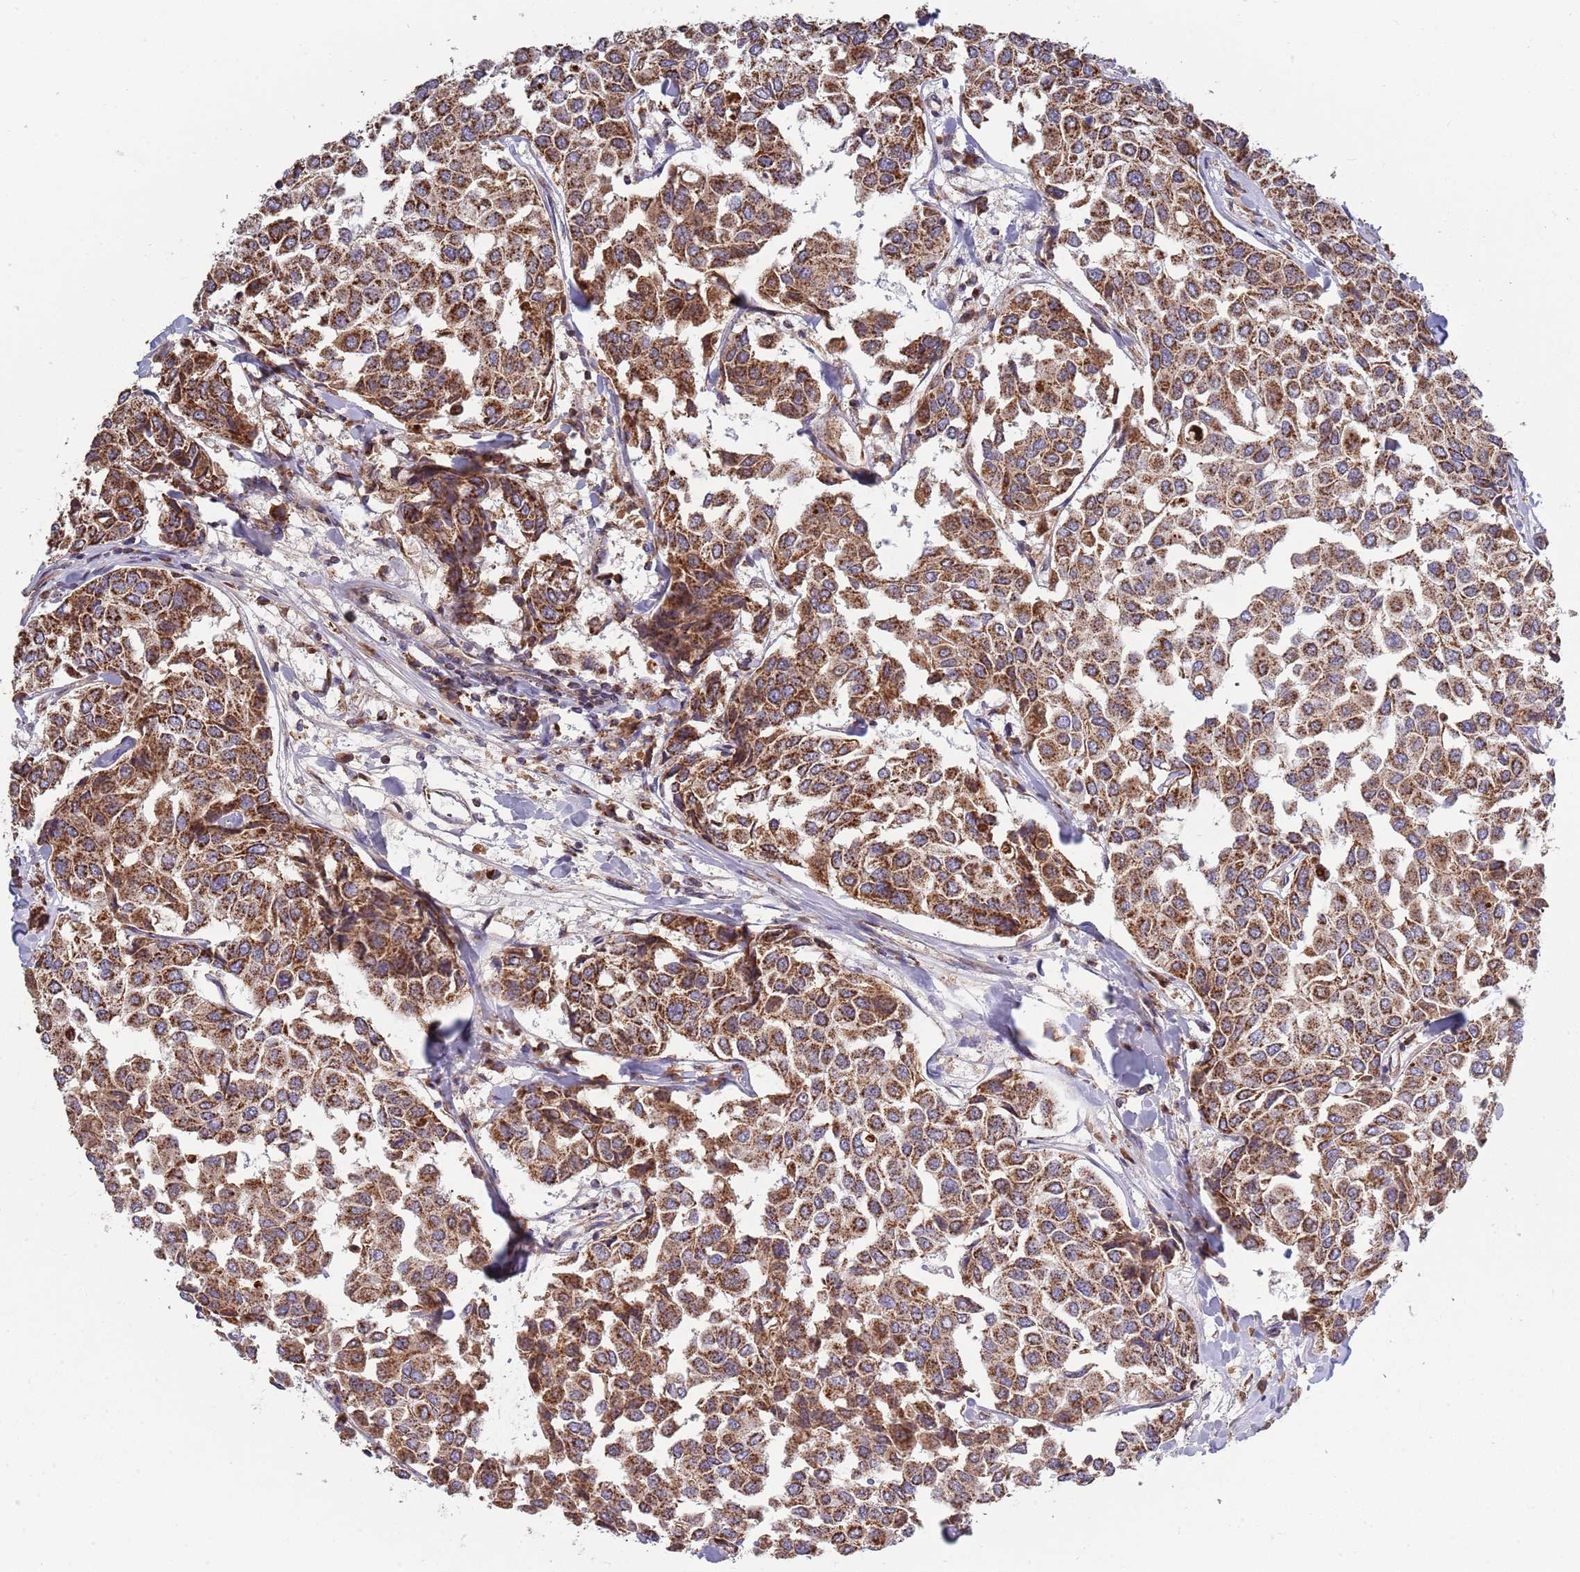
{"staining": {"intensity": "strong", "quantity": ">75%", "location": "cytoplasmic/membranous"}, "tissue": "breast cancer", "cell_type": "Tumor cells", "image_type": "cancer", "snomed": [{"axis": "morphology", "description": "Duct carcinoma"}, {"axis": "topography", "description": "Breast"}], "caption": "This histopathology image exhibits breast intraductal carcinoma stained with immunohistochemistry (IHC) to label a protein in brown. The cytoplasmic/membranous of tumor cells show strong positivity for the protein. Nuclei are counter-stained blue.", "gene": "VPS16", "patient": {"sex": "female", "age": 55}}